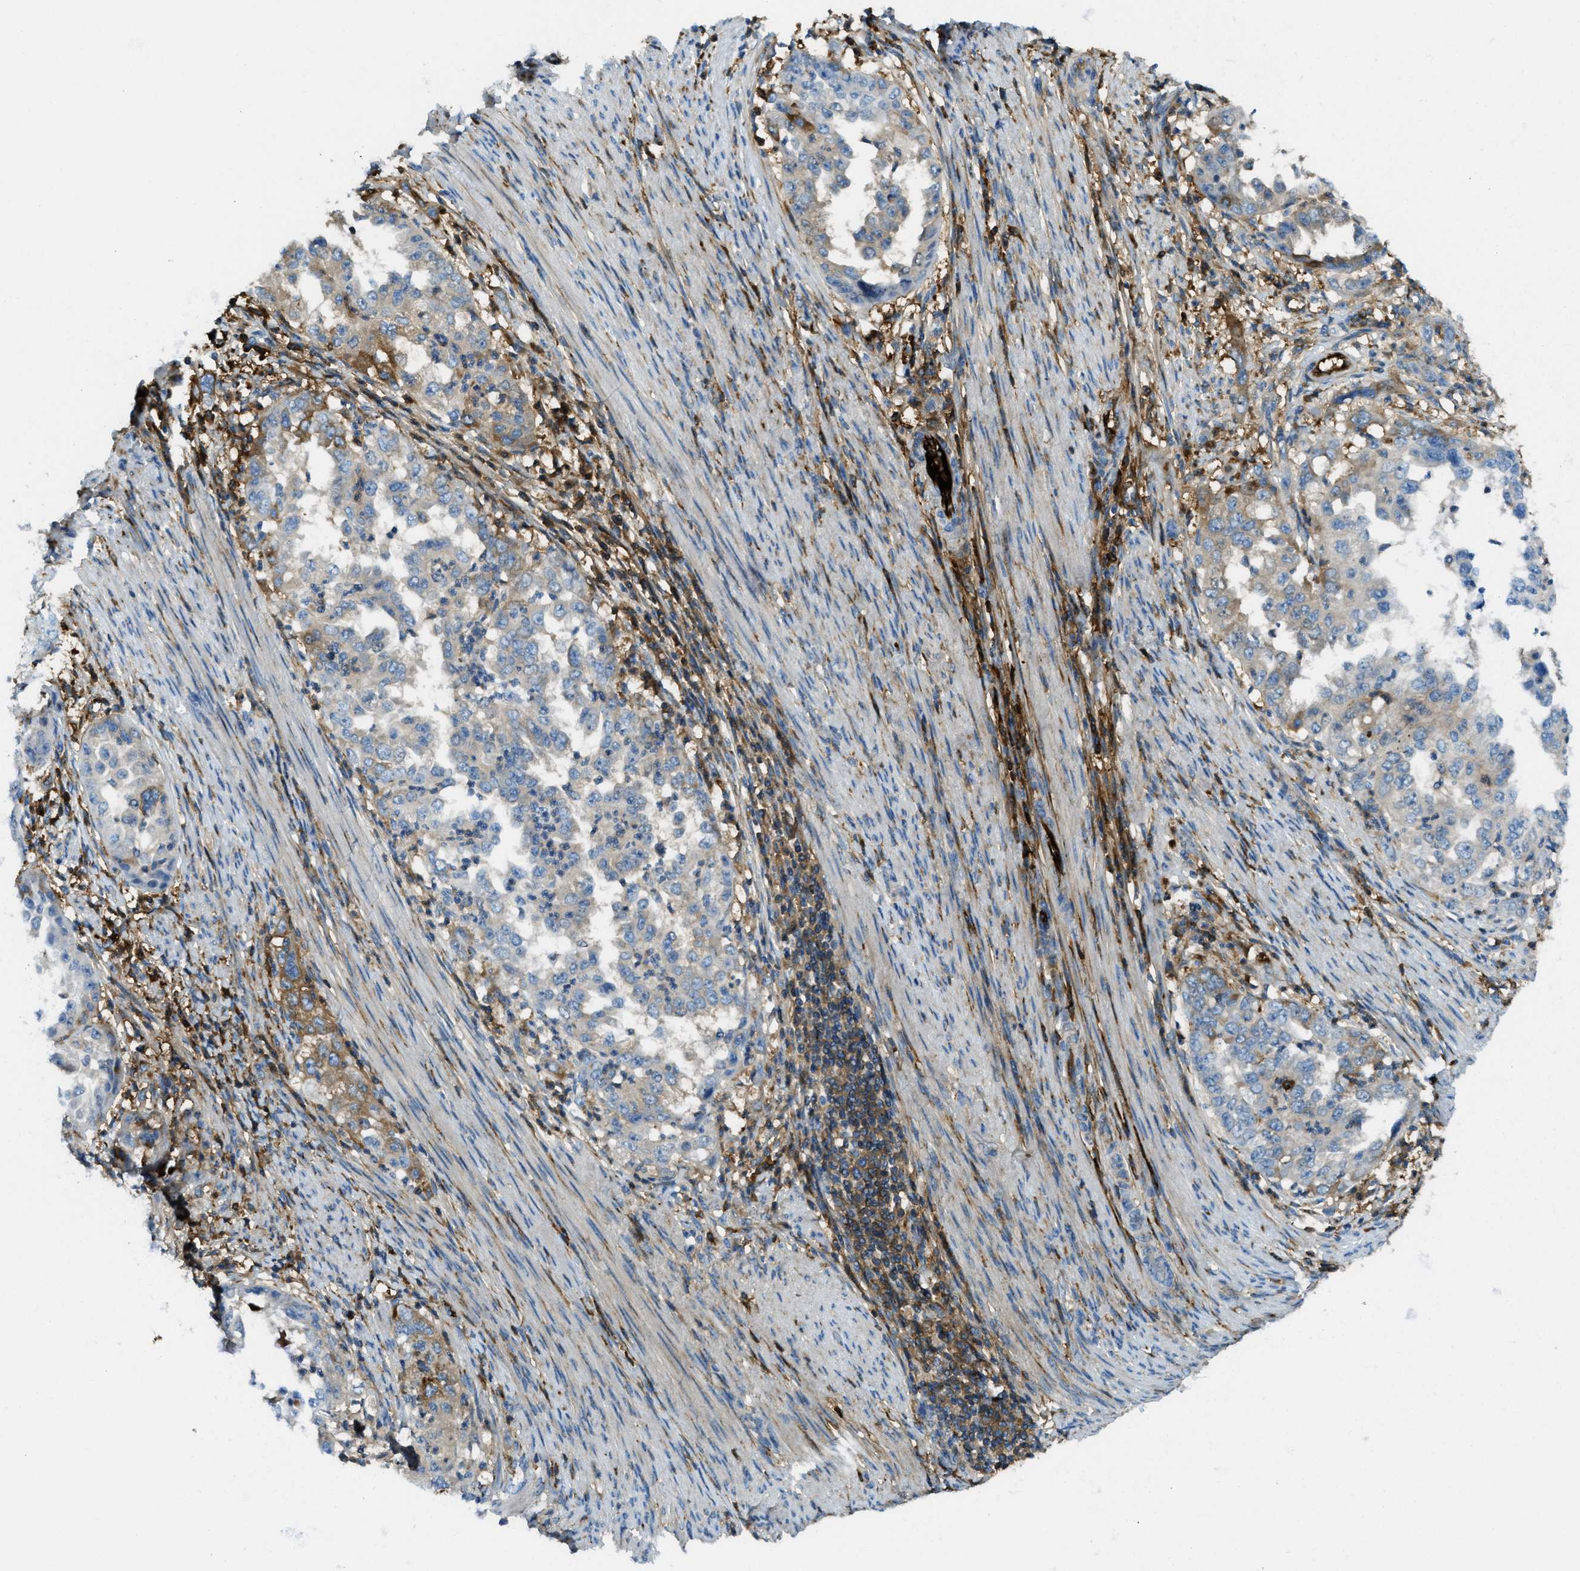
{"staining": {"intensity": "weak", "quantity": "<25%", "location": "cytoplasmic/membranous"}, "tissue": "endometrial cancer", "cell_type": "Tumor cells", "image_type": "cancer", "snomed": [{"axis": "morphology", "description": "Adenocarcinoma, NOS"}, {"axis": "topography", "description": "Endometrium"}], "caption": "High power microscopy image of an immunohistochemistry histopathology image of endometrial cancer (adenocarcinoma), revealing no significant staining in tumor cells.", "gene": "TRIM59", "patient": {"sex": "female", "age": 85}}